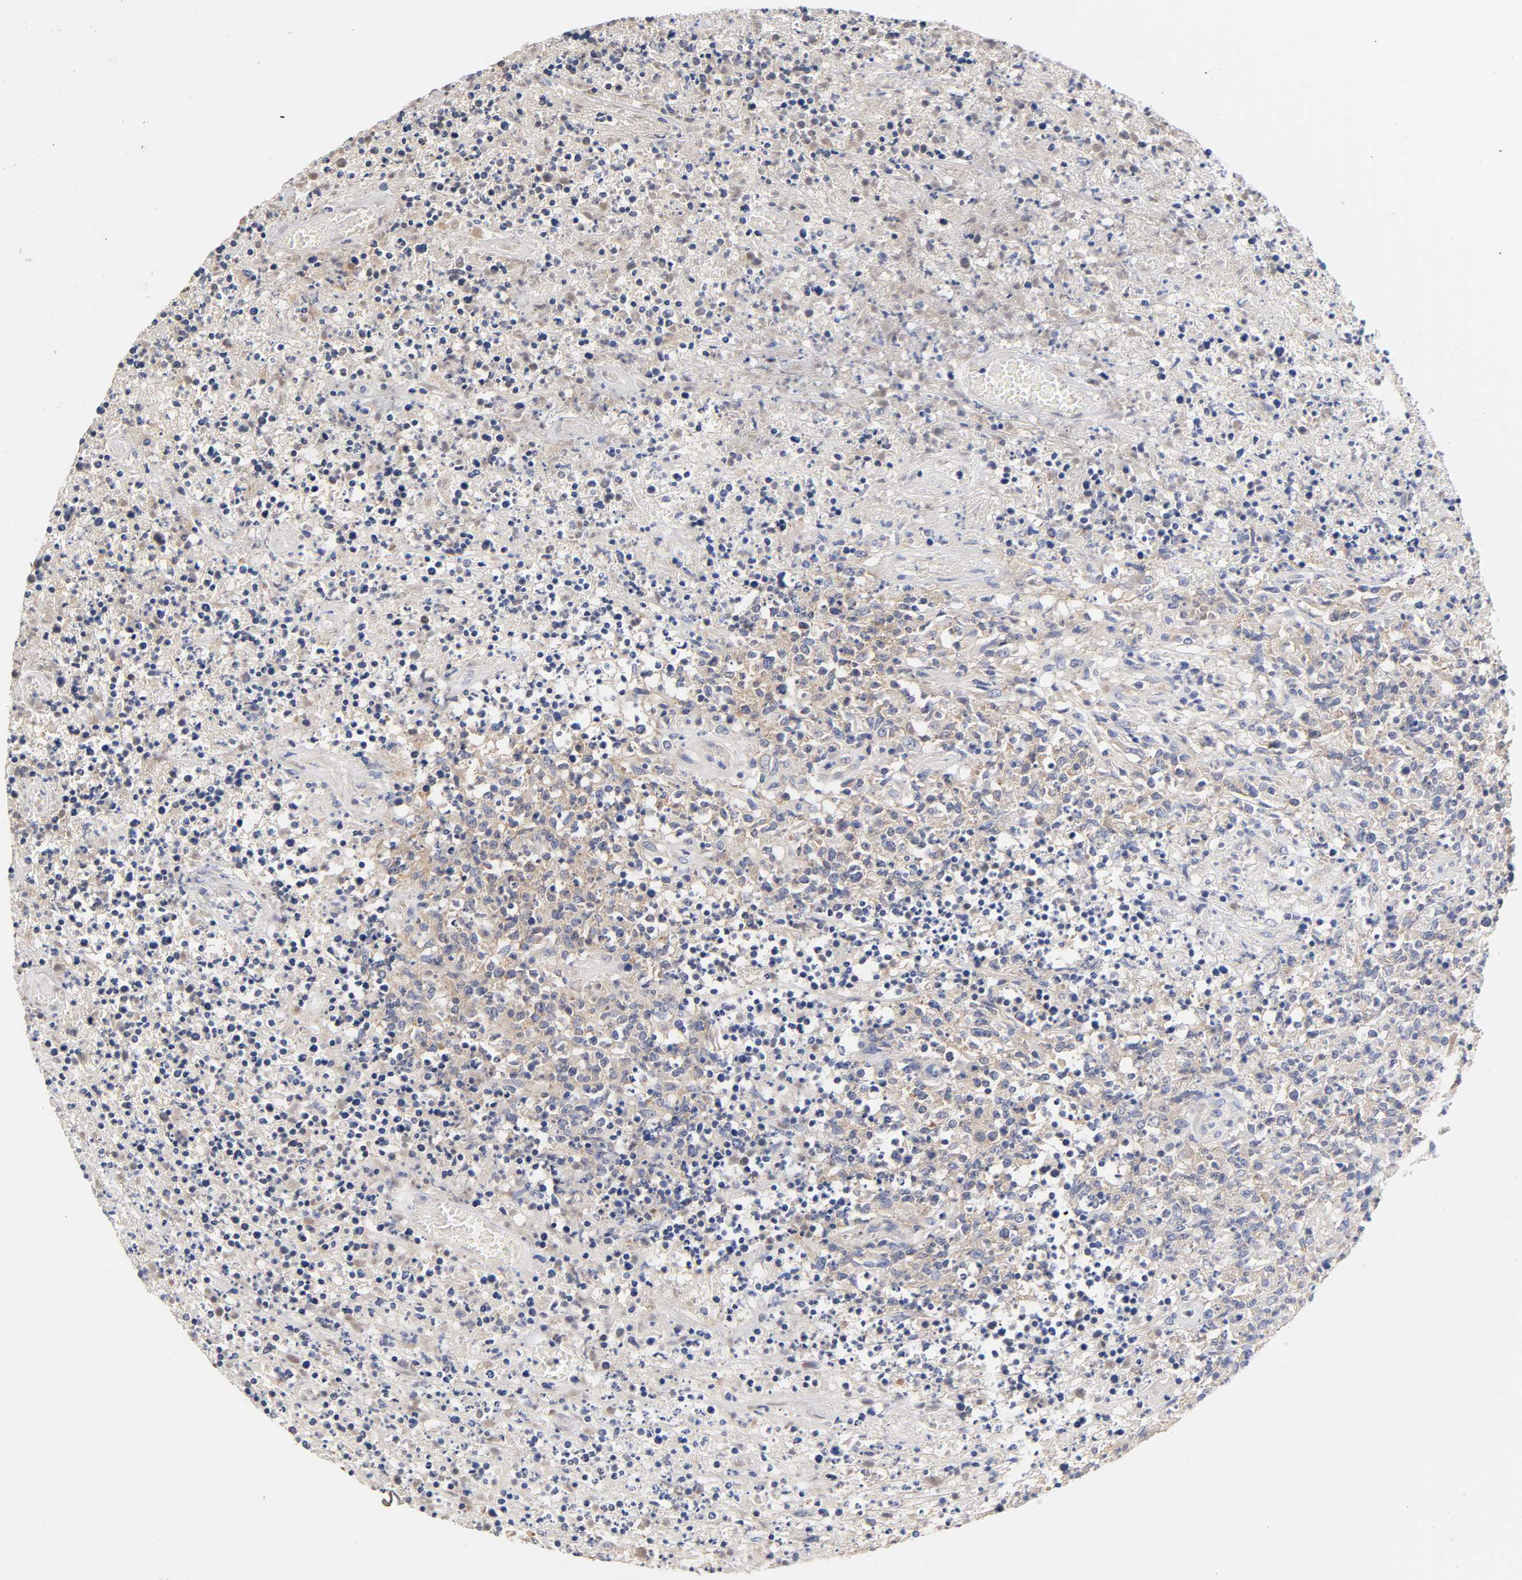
{"staining": {"intensity": "weak", "quantity": ">75%", "location": "cytoplasmic/membranous"}, "tissue": "lymphoma", "cell_type": "Tumor cells", "image_type": "cancer", "snomed": [{"axis": "morphology", "description": "Malignant lymphoma, non-Hodgkin's type, High grade"}, {"axis": "topography", "description": "Lymph node"}], "caption": "The histopathology image reveals immunohistochemical staining of lymphoma. There is weak cytoplasmic/membranous staining is appreciated in about >75% of tumor cells.", "gene": "RPS29", "patient": {"sex": "female", "age": 84}}